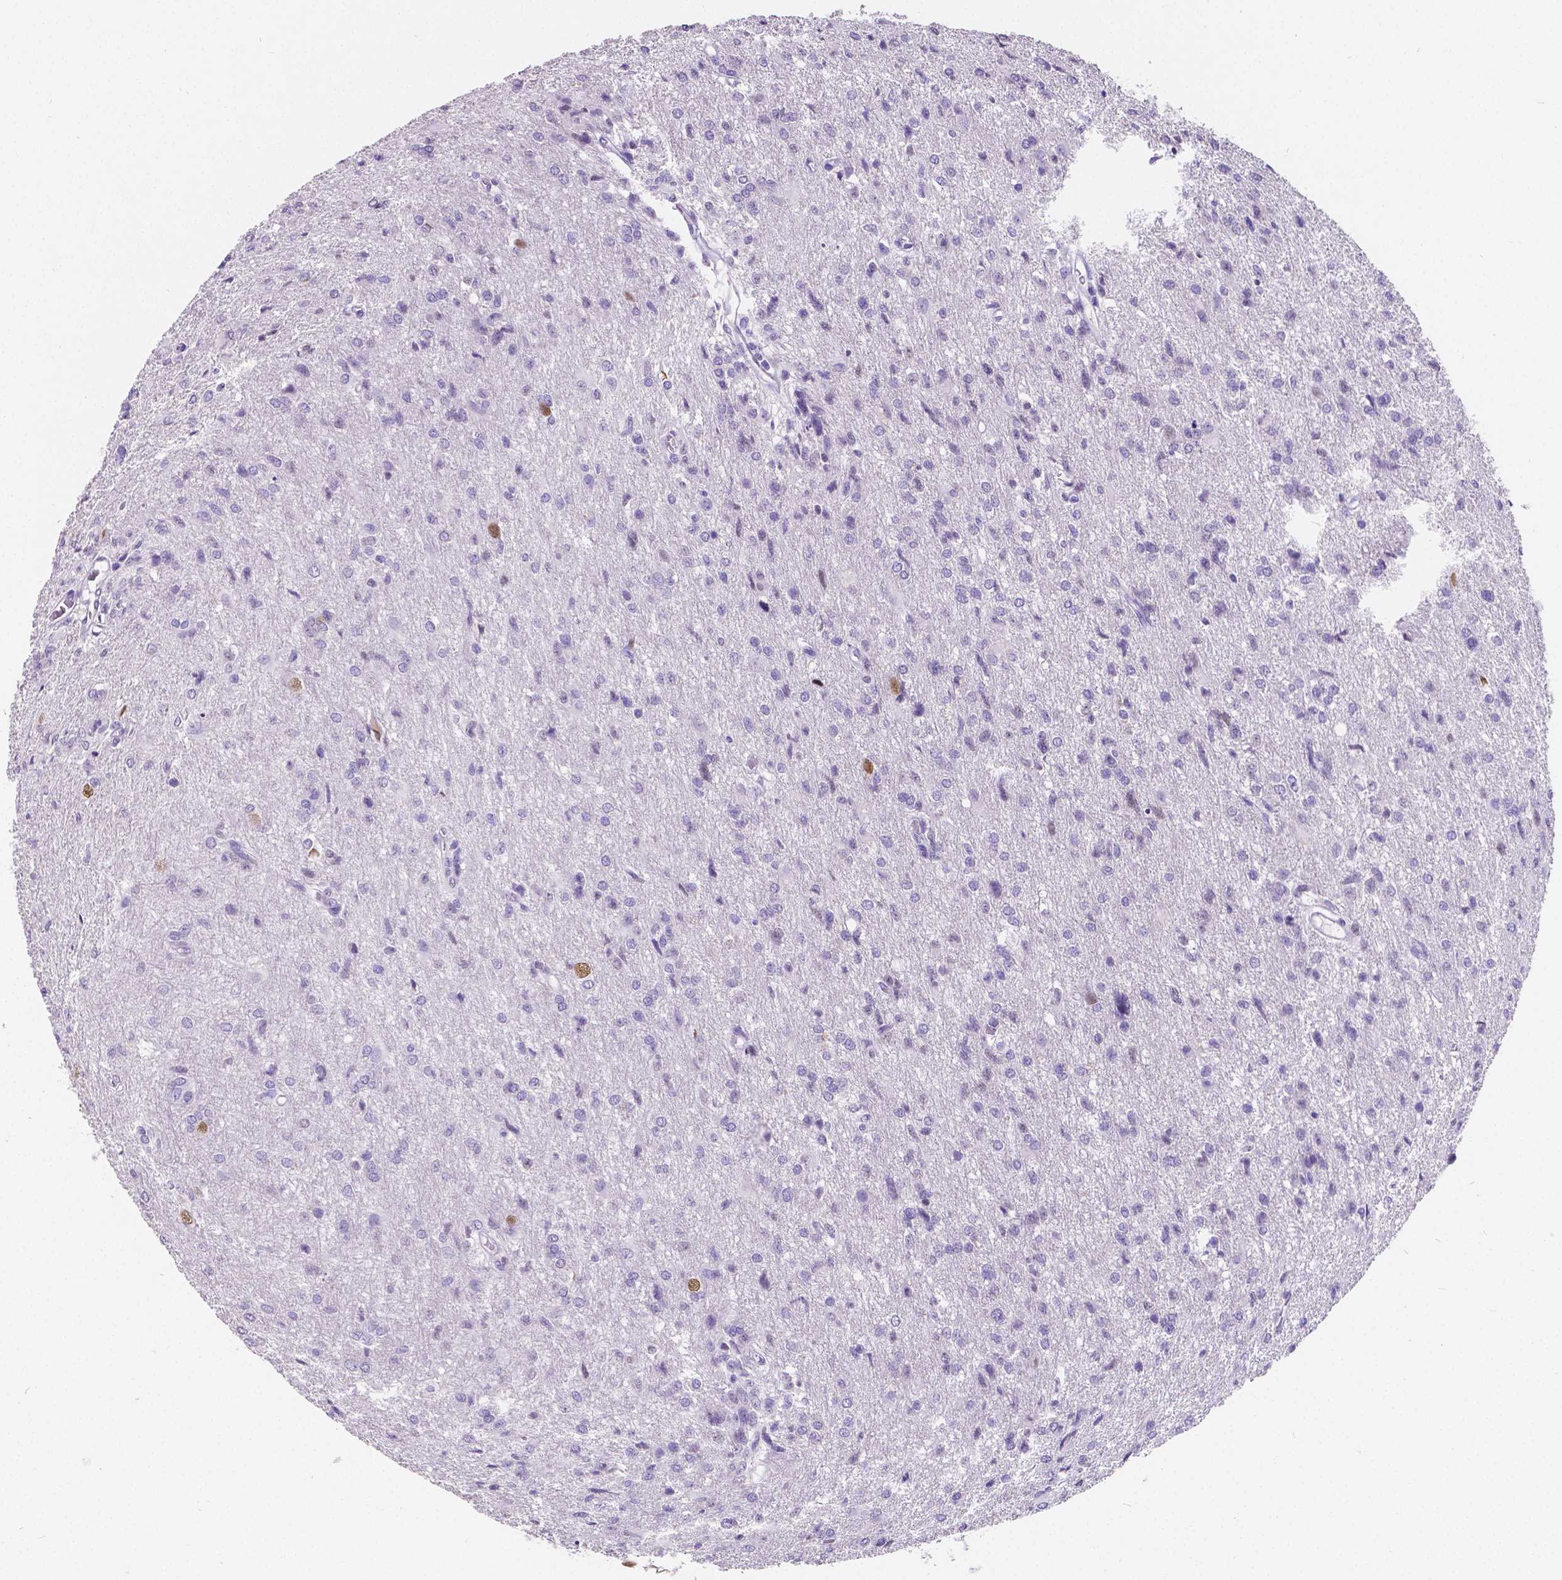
{"staining": {"intensity": "negative", "quantity": "none", "location": "none"}, "tissue": "glioma", "cell_type": "Tumor cells", "image_type": "cancer", "snomed": [{"axis": "morphology", "description": "Glioma, malignant, High grade"}, {"axis": "topography", "description": "Brain"}], "caption": "Tumor cells show no significant protein positivity in high-grade glioma (malignant).", "gene": "SATB2", "patient": {"sex": "male", "age": 68}}